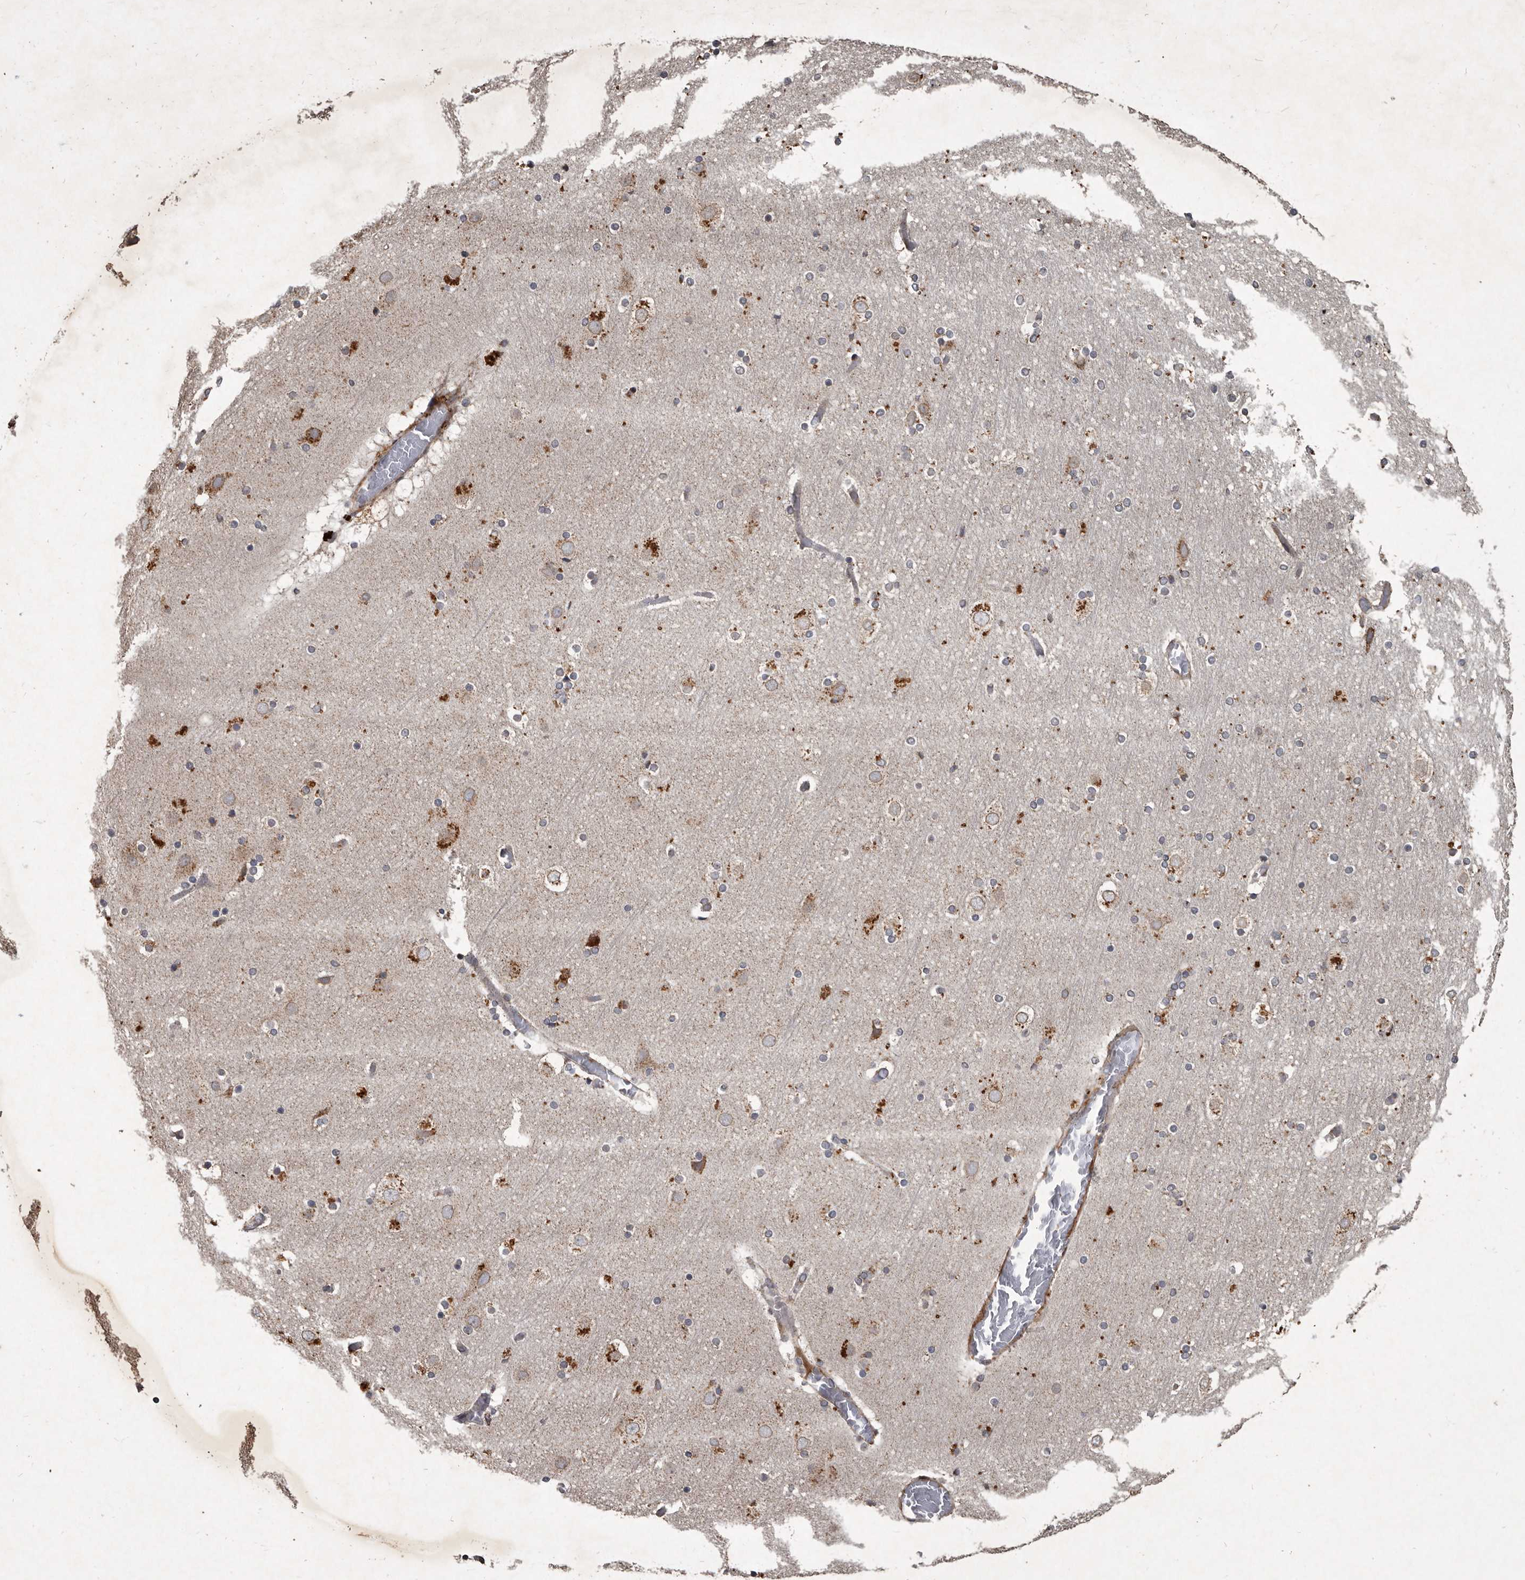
{"staining": {"intensity": "moderate", "quantity": ">75%", "location": "cytoplasmic/membranous"}, "tissue": "cerebral cortex", "cell_type": "Endothelial cells", "image_type": "normal", "snomed": [{"axis": "morphology", "description": "Normal tissue, NOS"}, {"axis": "topography", "description": "Cerebral cortex"}], "caption": "Immunohistochemical staining of normal human cerebral cortex exhibits >75% levels of moderate cytoplasmic/membranous protein staining in approximately >75% of endothelial cells. Nuclei are stained in blue.", "gene": "MRPS15", "patient": {"sex": "male", "age": 57}}